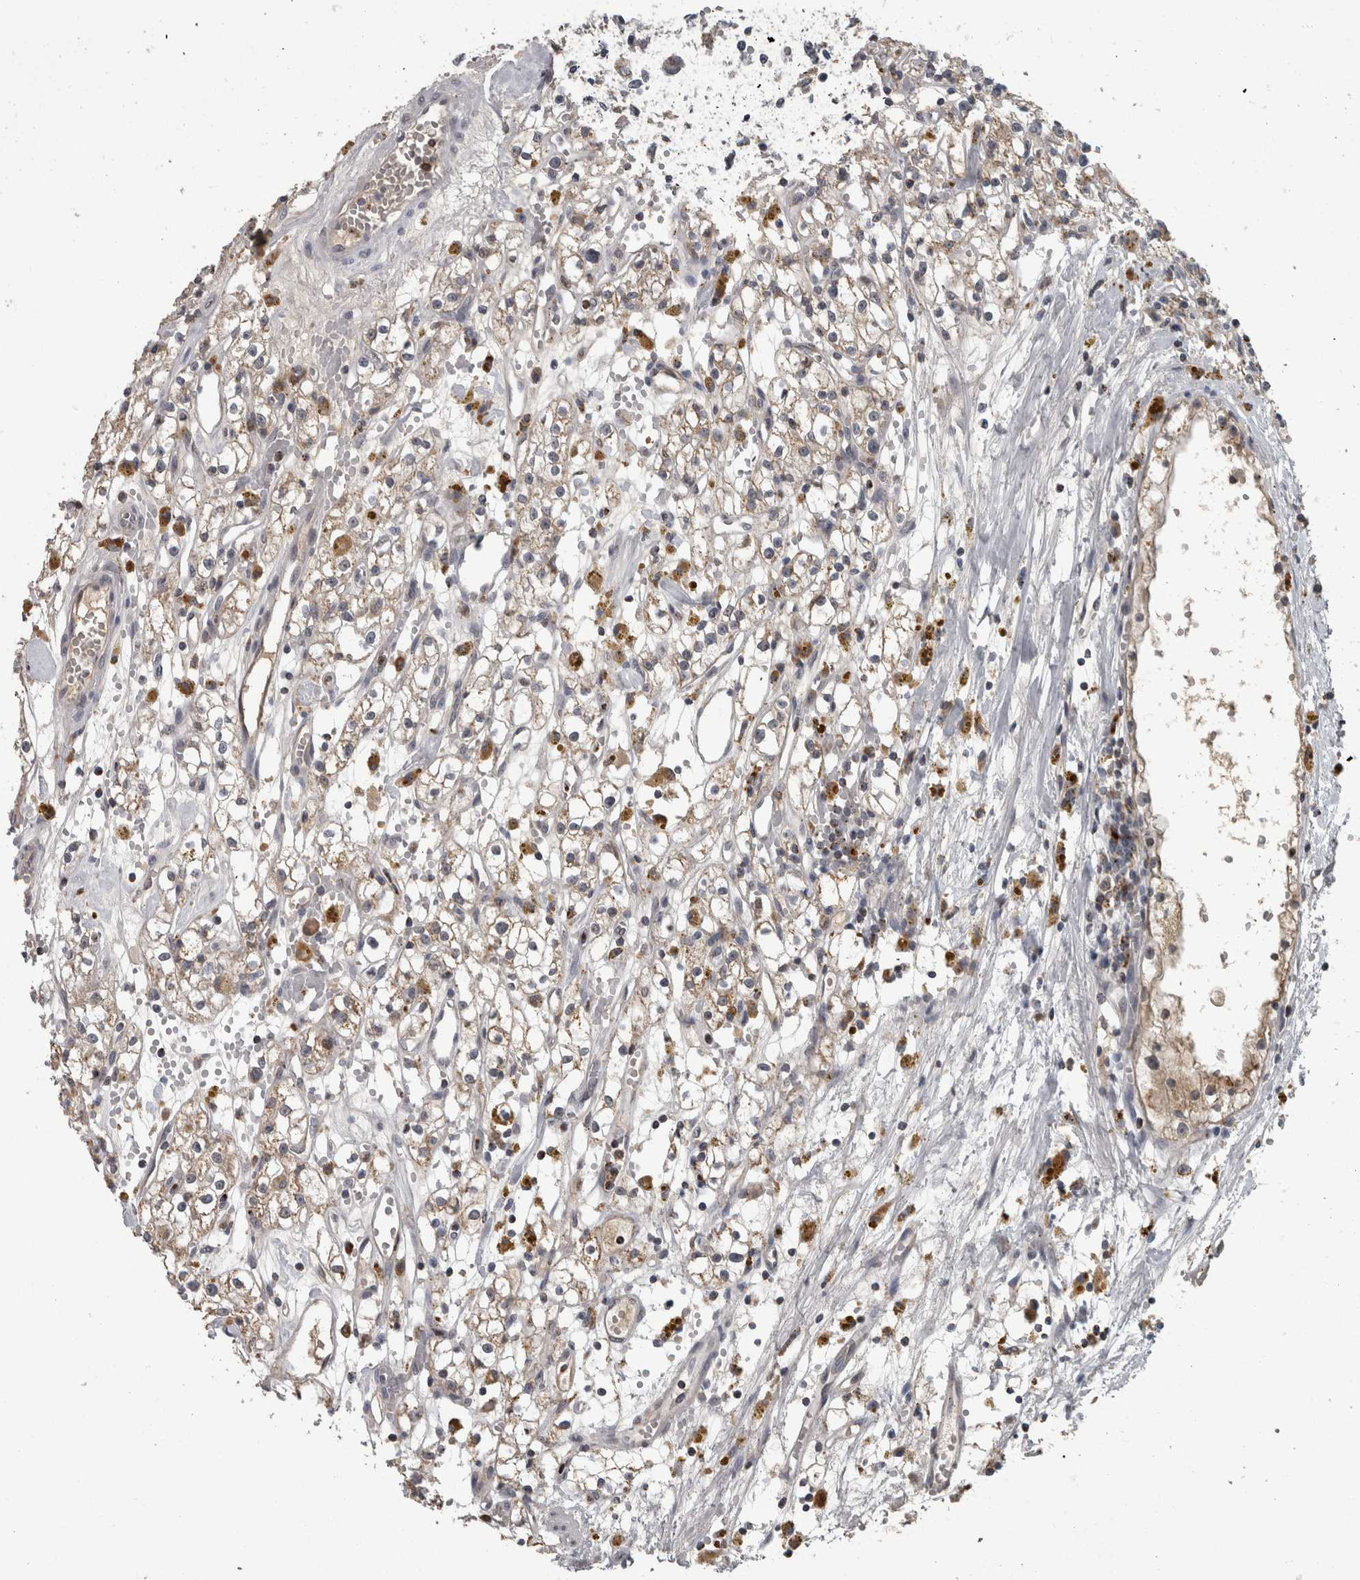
{"staining": {"intensity": "weak", "quantity": ">75%", "location": "cytoplasmic/membranous"}, "tissue": "renal cancer", "cell_type": "Tumor cells", "image_type": "cancer", "snomed": [{"axis": "morphology", "description": "Adenocarcinoma, NOS"}, {"axis": "topography", "description": "Kidney"}], "caption": "Immunohistochemical staining of human adenocarcinoma (renal) displays low levels of weak cytoplasmic/membranous protein expression in about >75% of tumor cells.", "gene": "NAAA", "patient": {"sex": "male", "age": 56}}